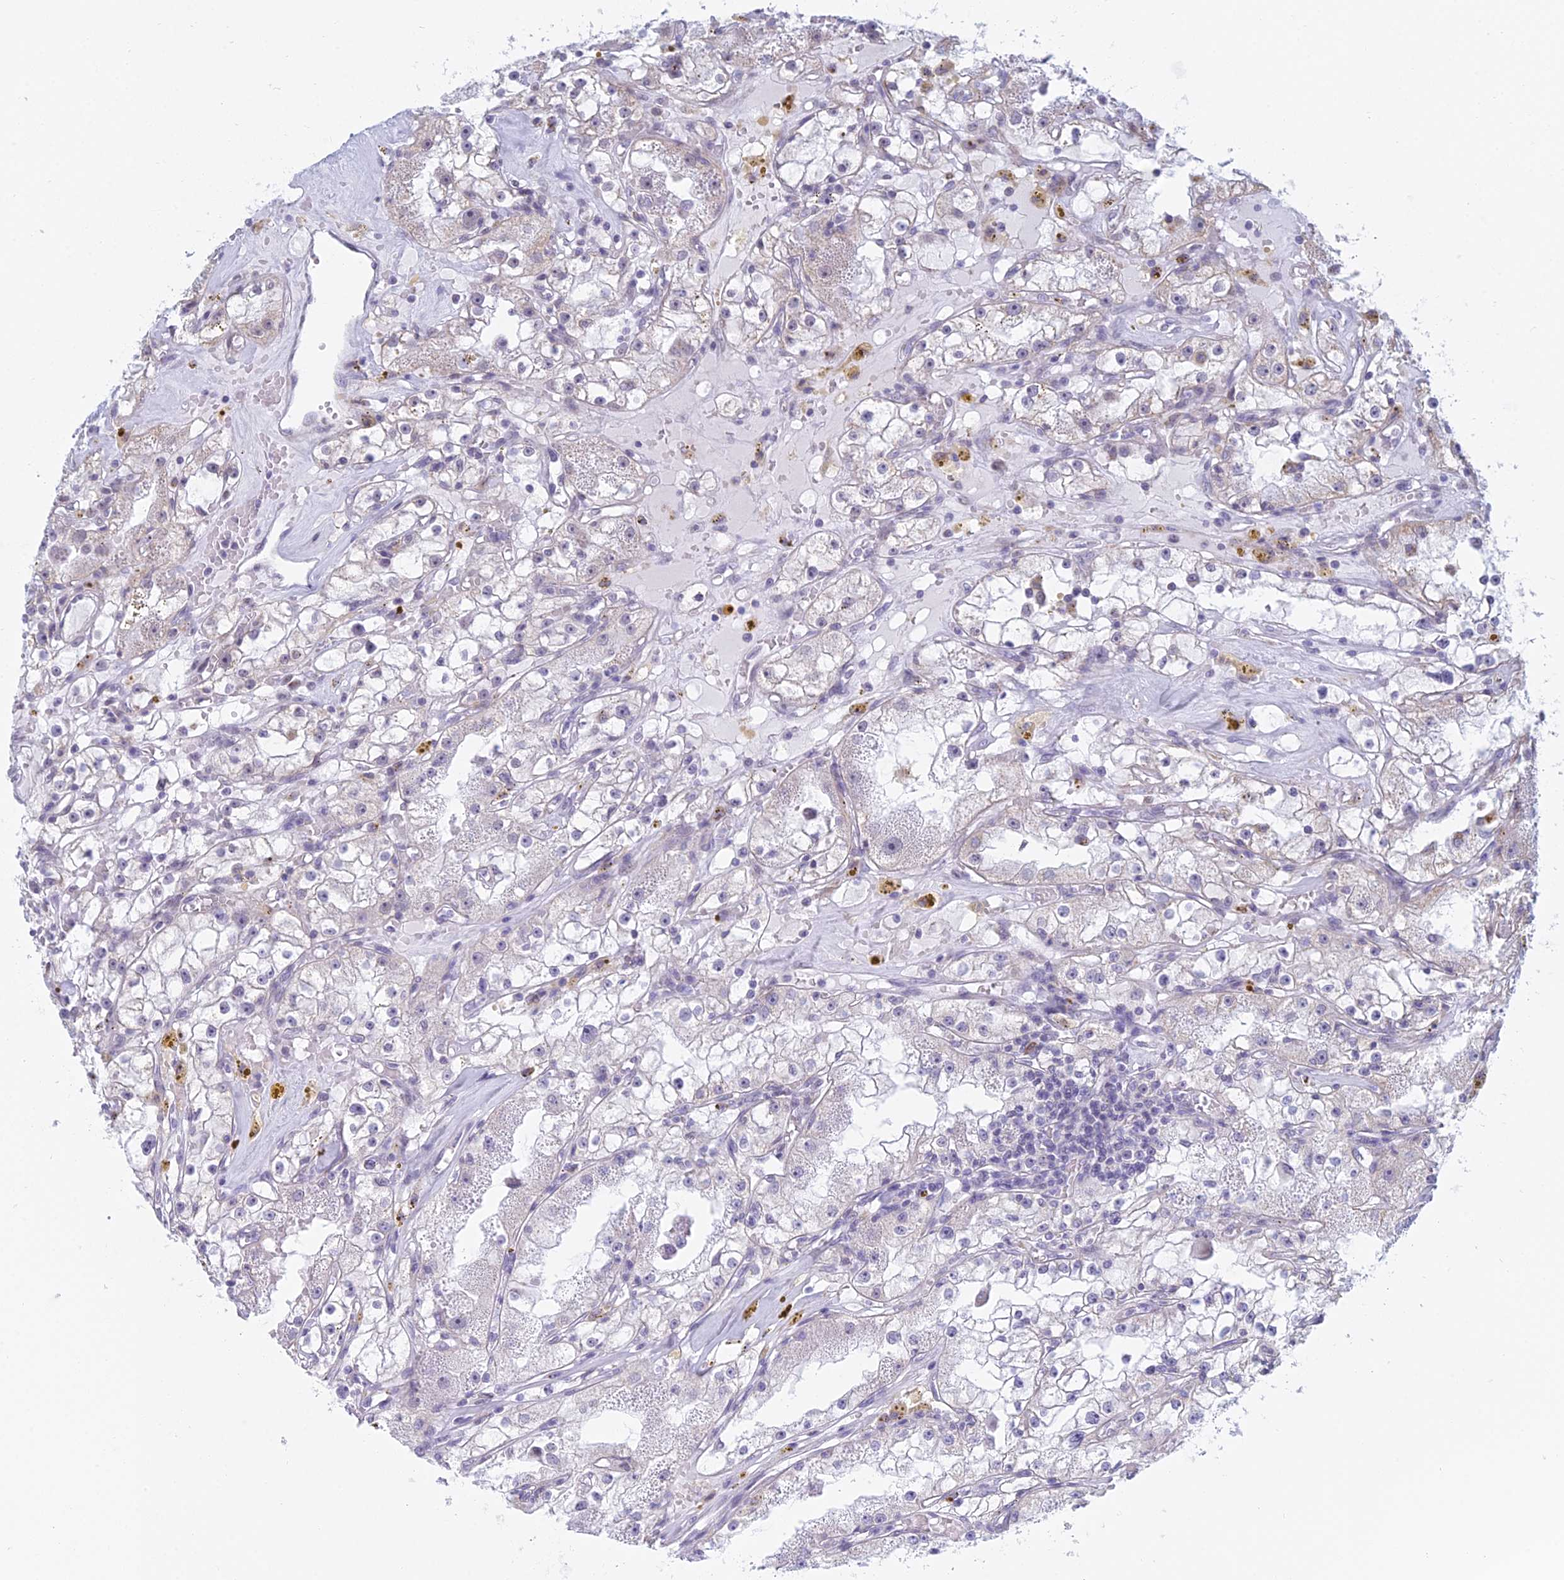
{"staining": {"intensity": "weak", "quantity": "<25%", "location": "cytoplasmic/membranous"}, "tissue": "renal cancer", "cell_type": "Tumor cells", "image_type": "cancer", "snomed": [{"axis": "morphology", "description": "Adenocarcinoma, NOS"}, {"axis": "topography", "description": "Kidney"}], "caption": "DAB immunohistochemical staining of renal cancer (adenocarcinoma) displays no significant staining in tumor cells.", "gene": "KLF14", "patient": {"sex": "male", "age": 56}}